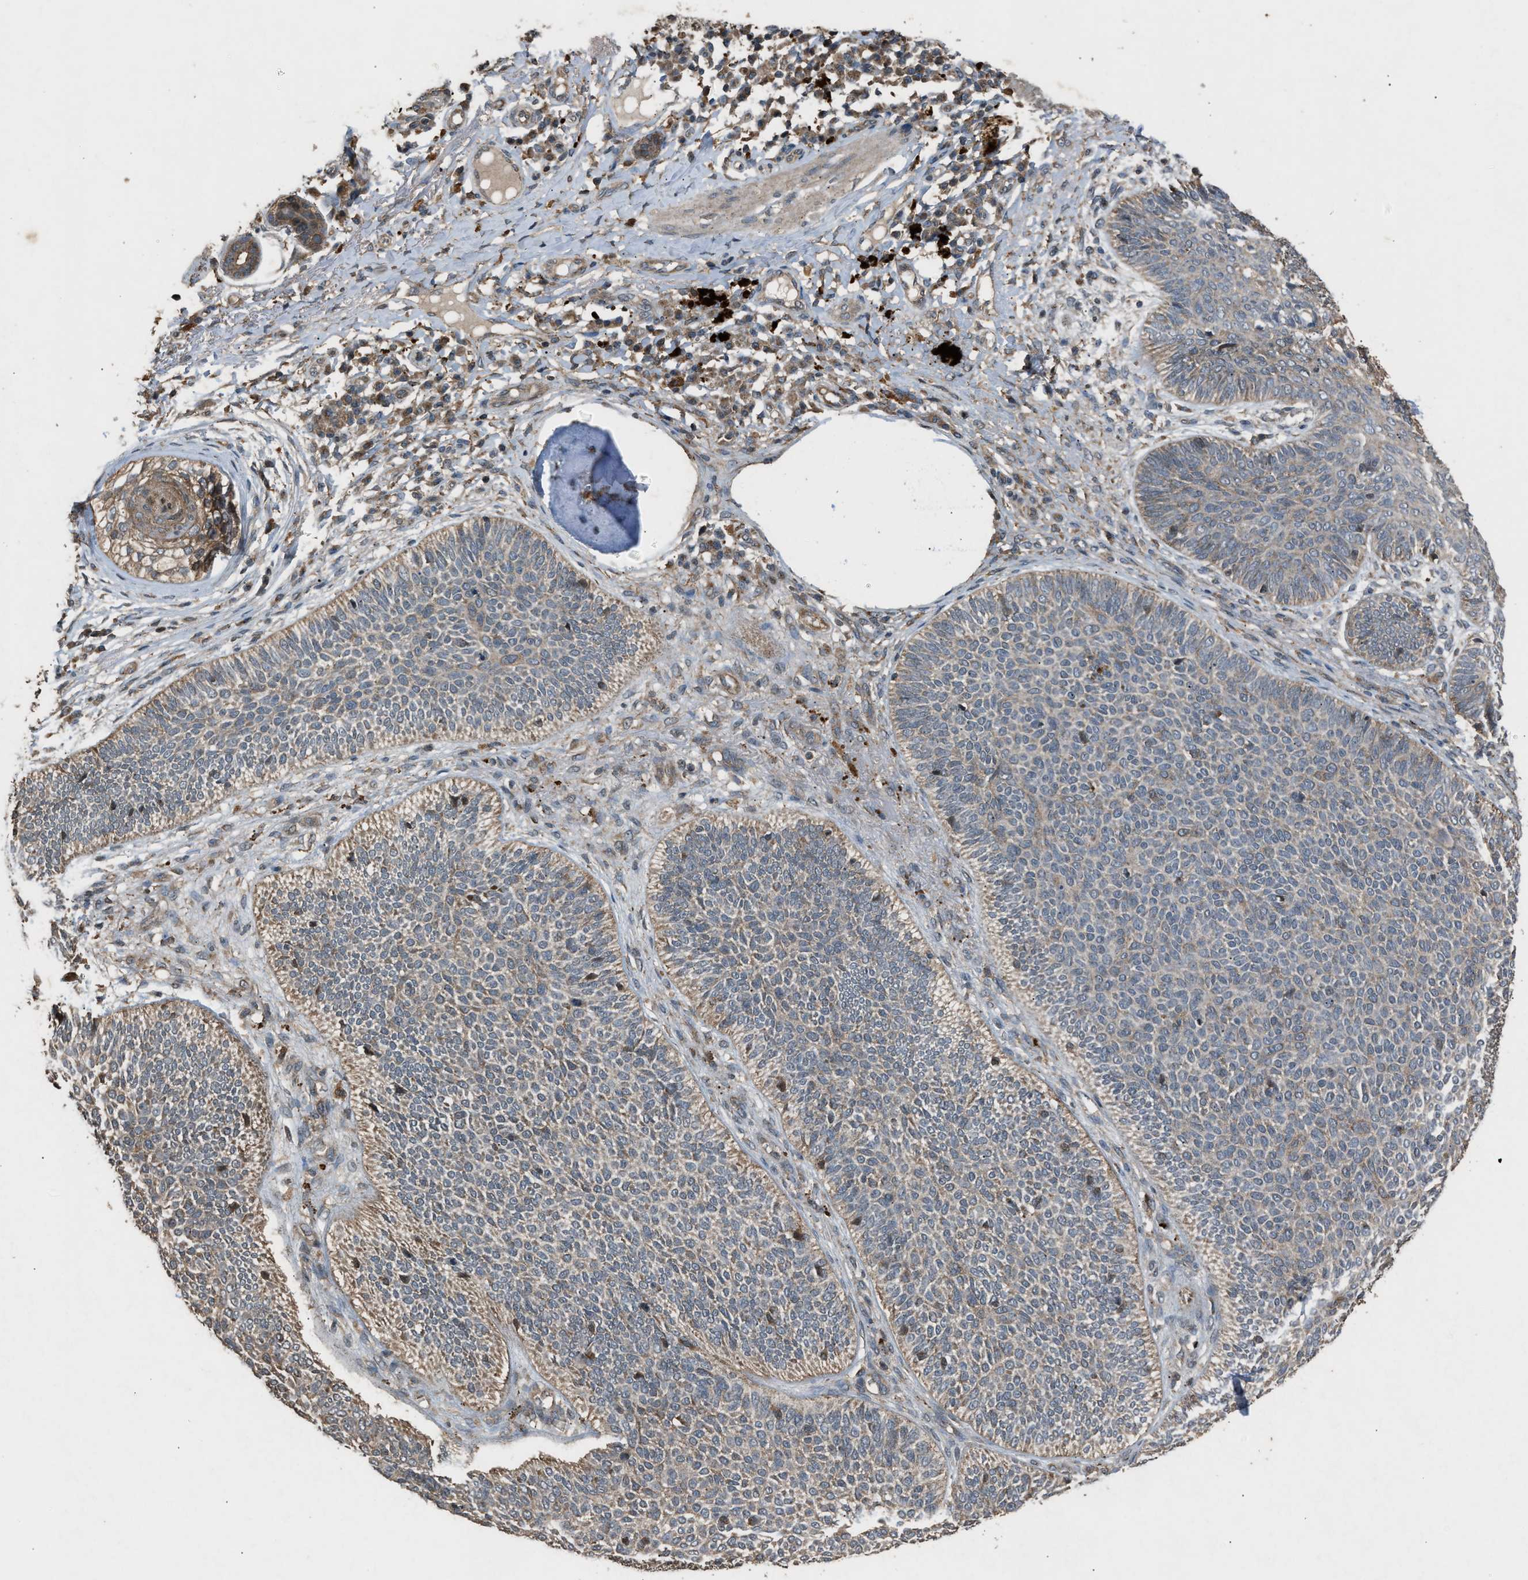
{"staining": {"intensity": "weak", "quantity": ">75%", "location": "cytoplasmic/membranous"}, "tissue": "skin cancer", "cell_type": "Tumor cells", "image_type": "cancer", "snomed": [{"axis": "morphology", "description": "Normal tissue, NOS"}, {"axis": "morphology", "description": "Basal cell carcinoma"}, {"axis": "topography", "description": "Skin"}], "caption": "DAB (3,3'-diaminobenzidine) immunohistochemical staining of basal cell carcinoma (skin) exhibits weak cytoplasmic/membranous protein positivity in about >75% of tumor cells.", "gene": "PSMD1", "patient": {"sex": "male", "age": 52}}